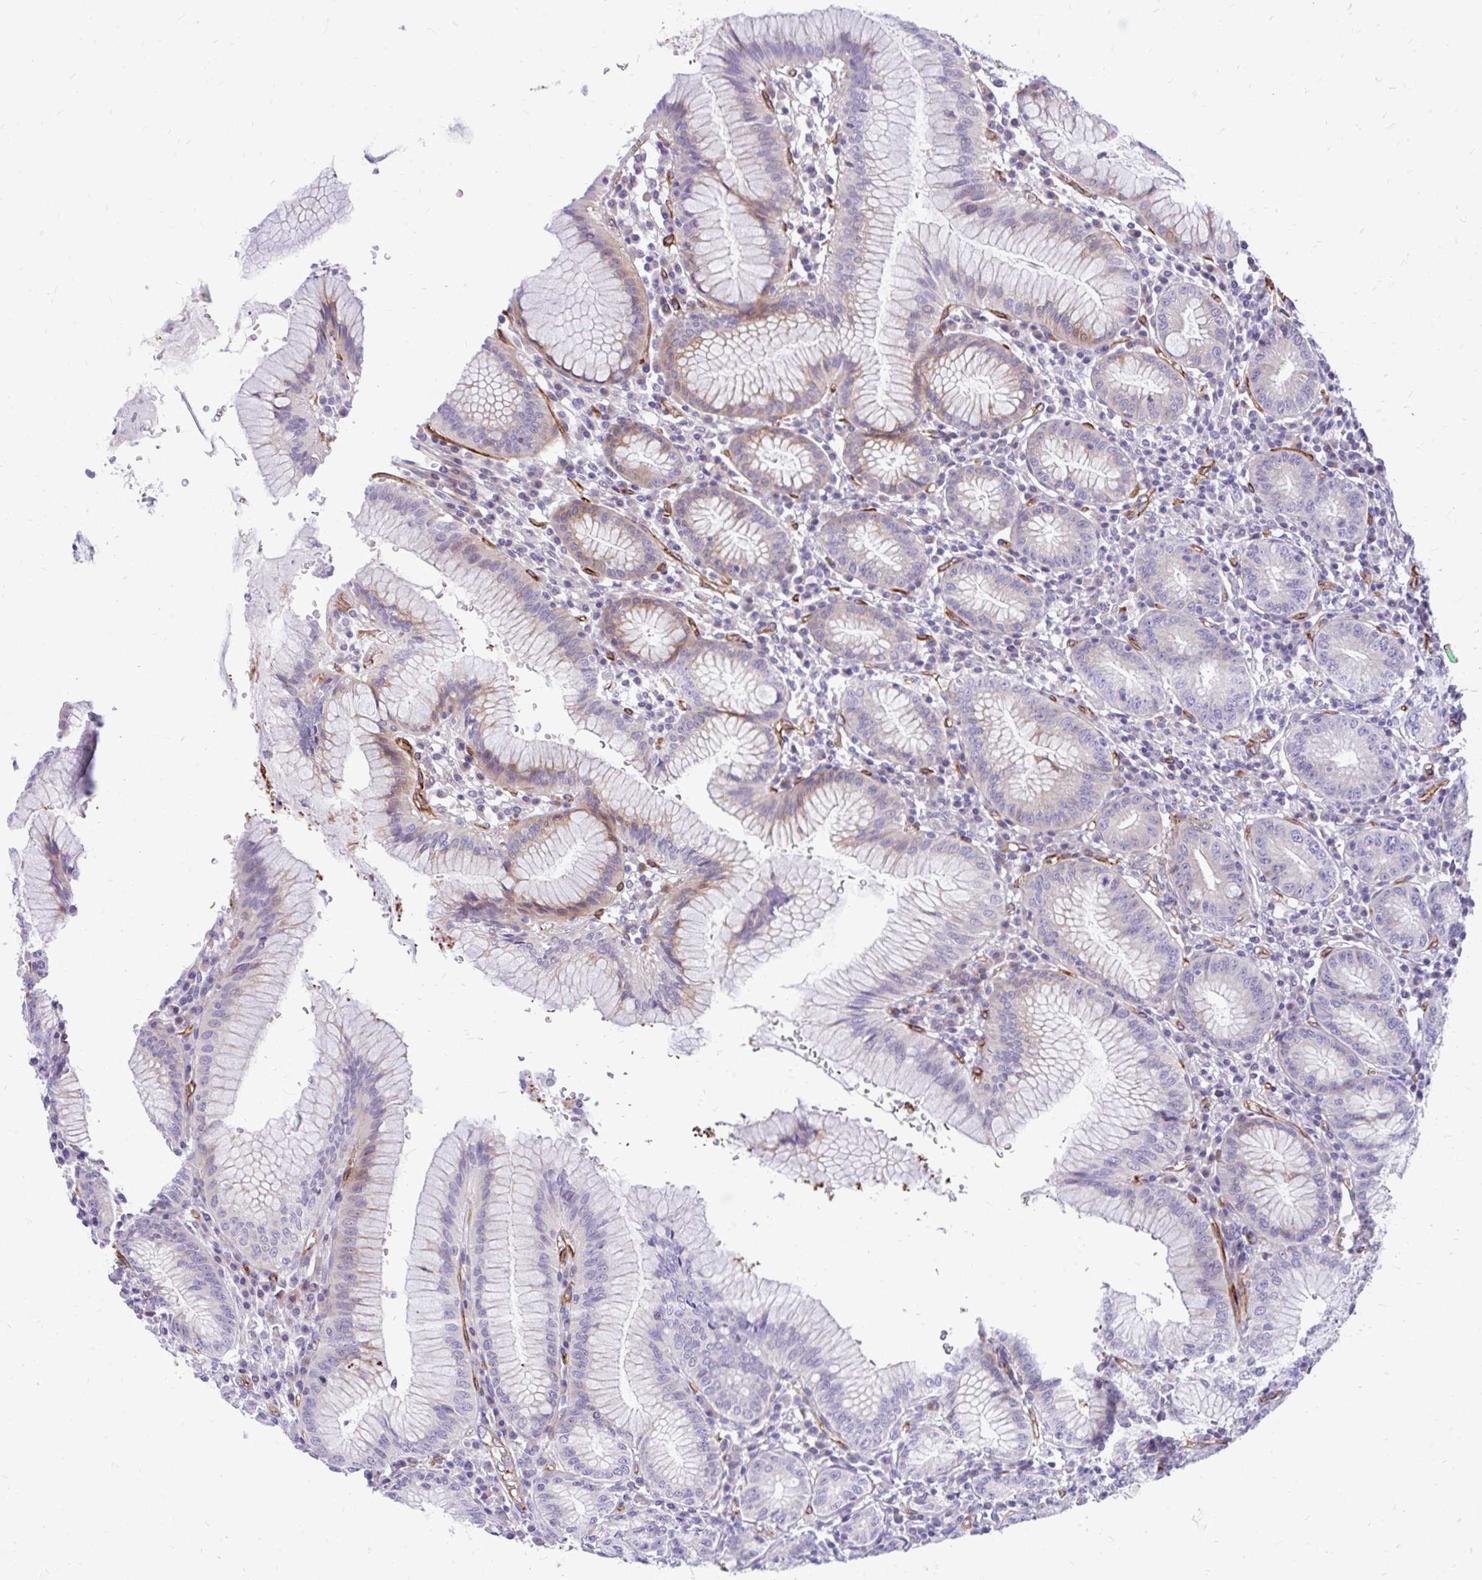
{"staining": {"intensity": "moderate", "quantity": "<25%", "location": "cytoplasmic/membranous"}, "tissue": "stomach", "cell_type": "Glandular cells", "image_type": "normal", "snomed": [{"axis": "morphology", "description": "Normal tissue, NOS"}, {"axis": "topography", "description": "Stomach"}], "caption": "Stomach stained with DAB (3,3'-diaminobenzidine) immunohistochemistry displays low levels of moderate cytoplasmic/membranous staining in about <25% of glandular cells. The protein is shown in brown color, while the nuclei are stained blue.", "gene": "ESPNL", "patient": {"sex": "male", "age": 55}}